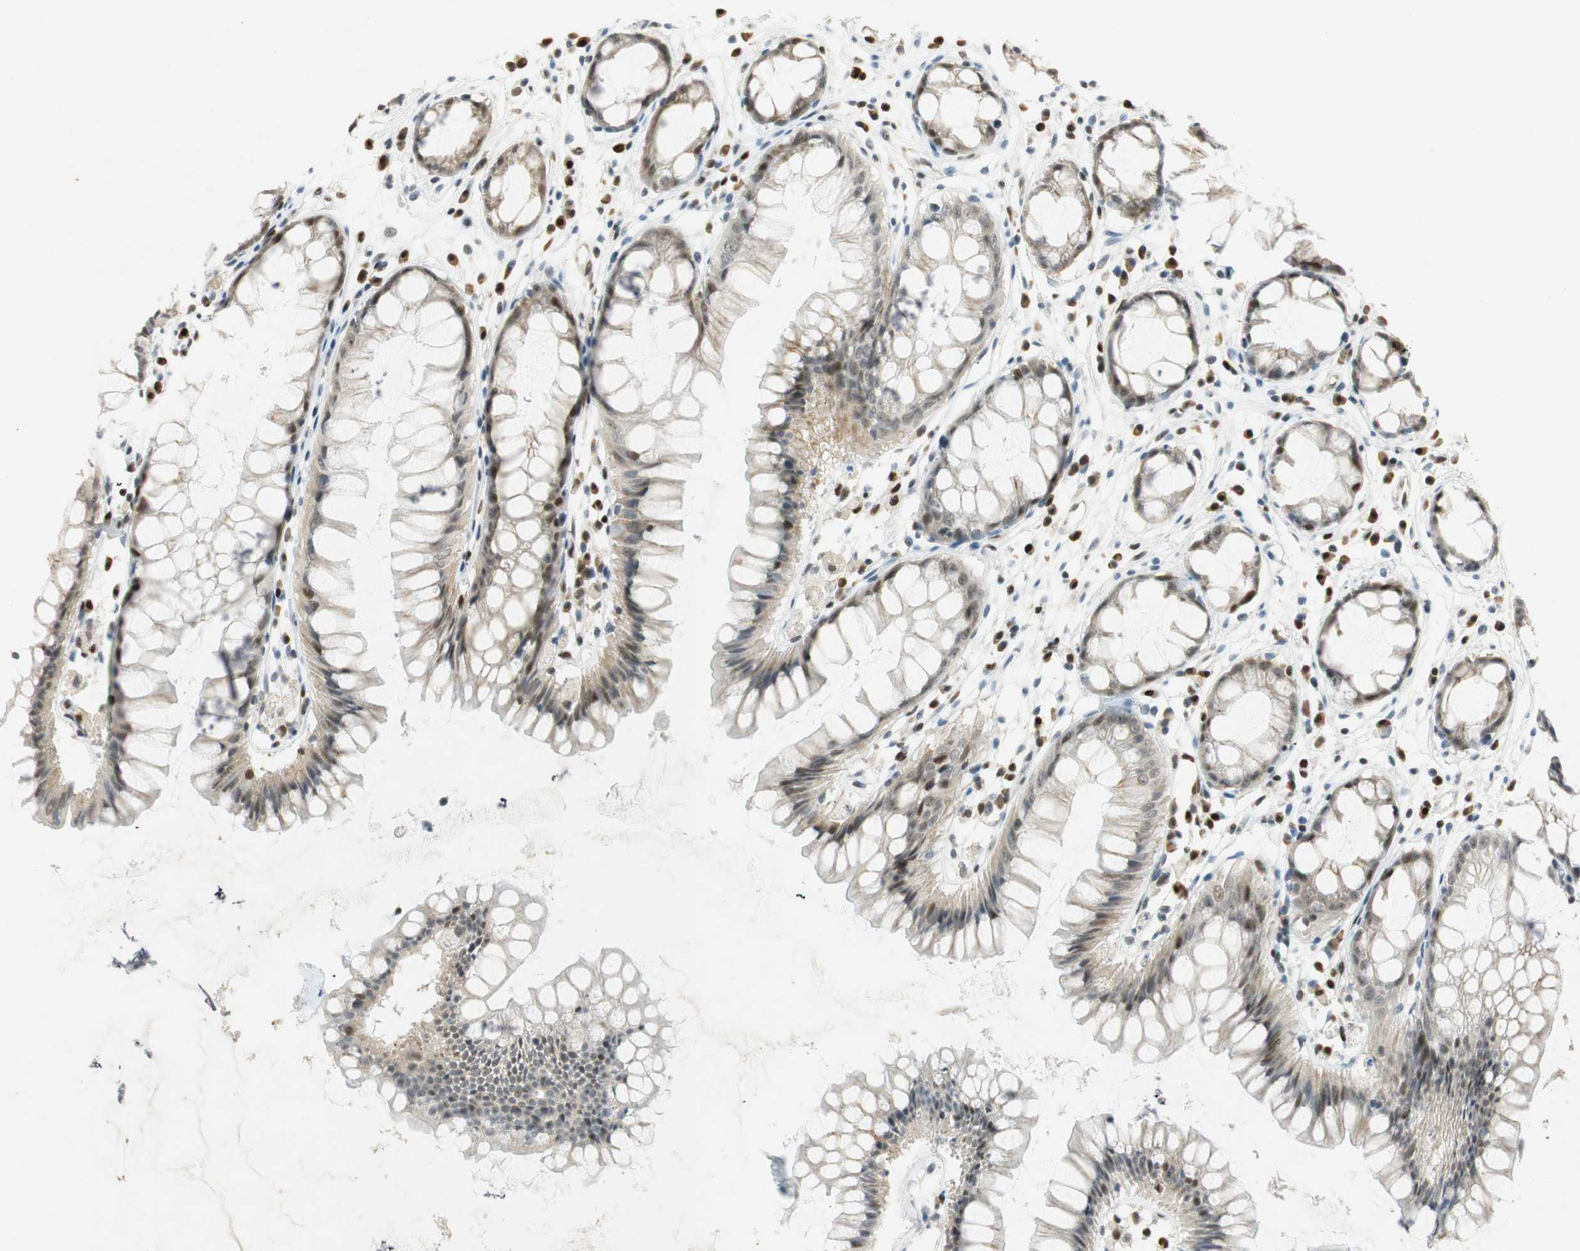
{"staining": {"intensity": "moderate", "quantity": "25%-75%", "location": "cytoplasmic/membranous,nuclear"}, "tissue": "rectum", "cell_type": "Glandular cells", "image_type": "normal", "snomed": [{"axis": "morphology", "description": "Normal tissue, NOS"}, {"axis": "morphology", "description": "Adenocarcinoma, NOS"}, {"axis": "topography", "description": "Rectum"}], "caption": "Protein staining of unremarkable rectum reveals moderate cytoplasmic/membranous,nuclear staining in approximately 25%-75% of glandular cells.", "gene": "MSX2", "patient": {"sex": "female", "age": 65}}